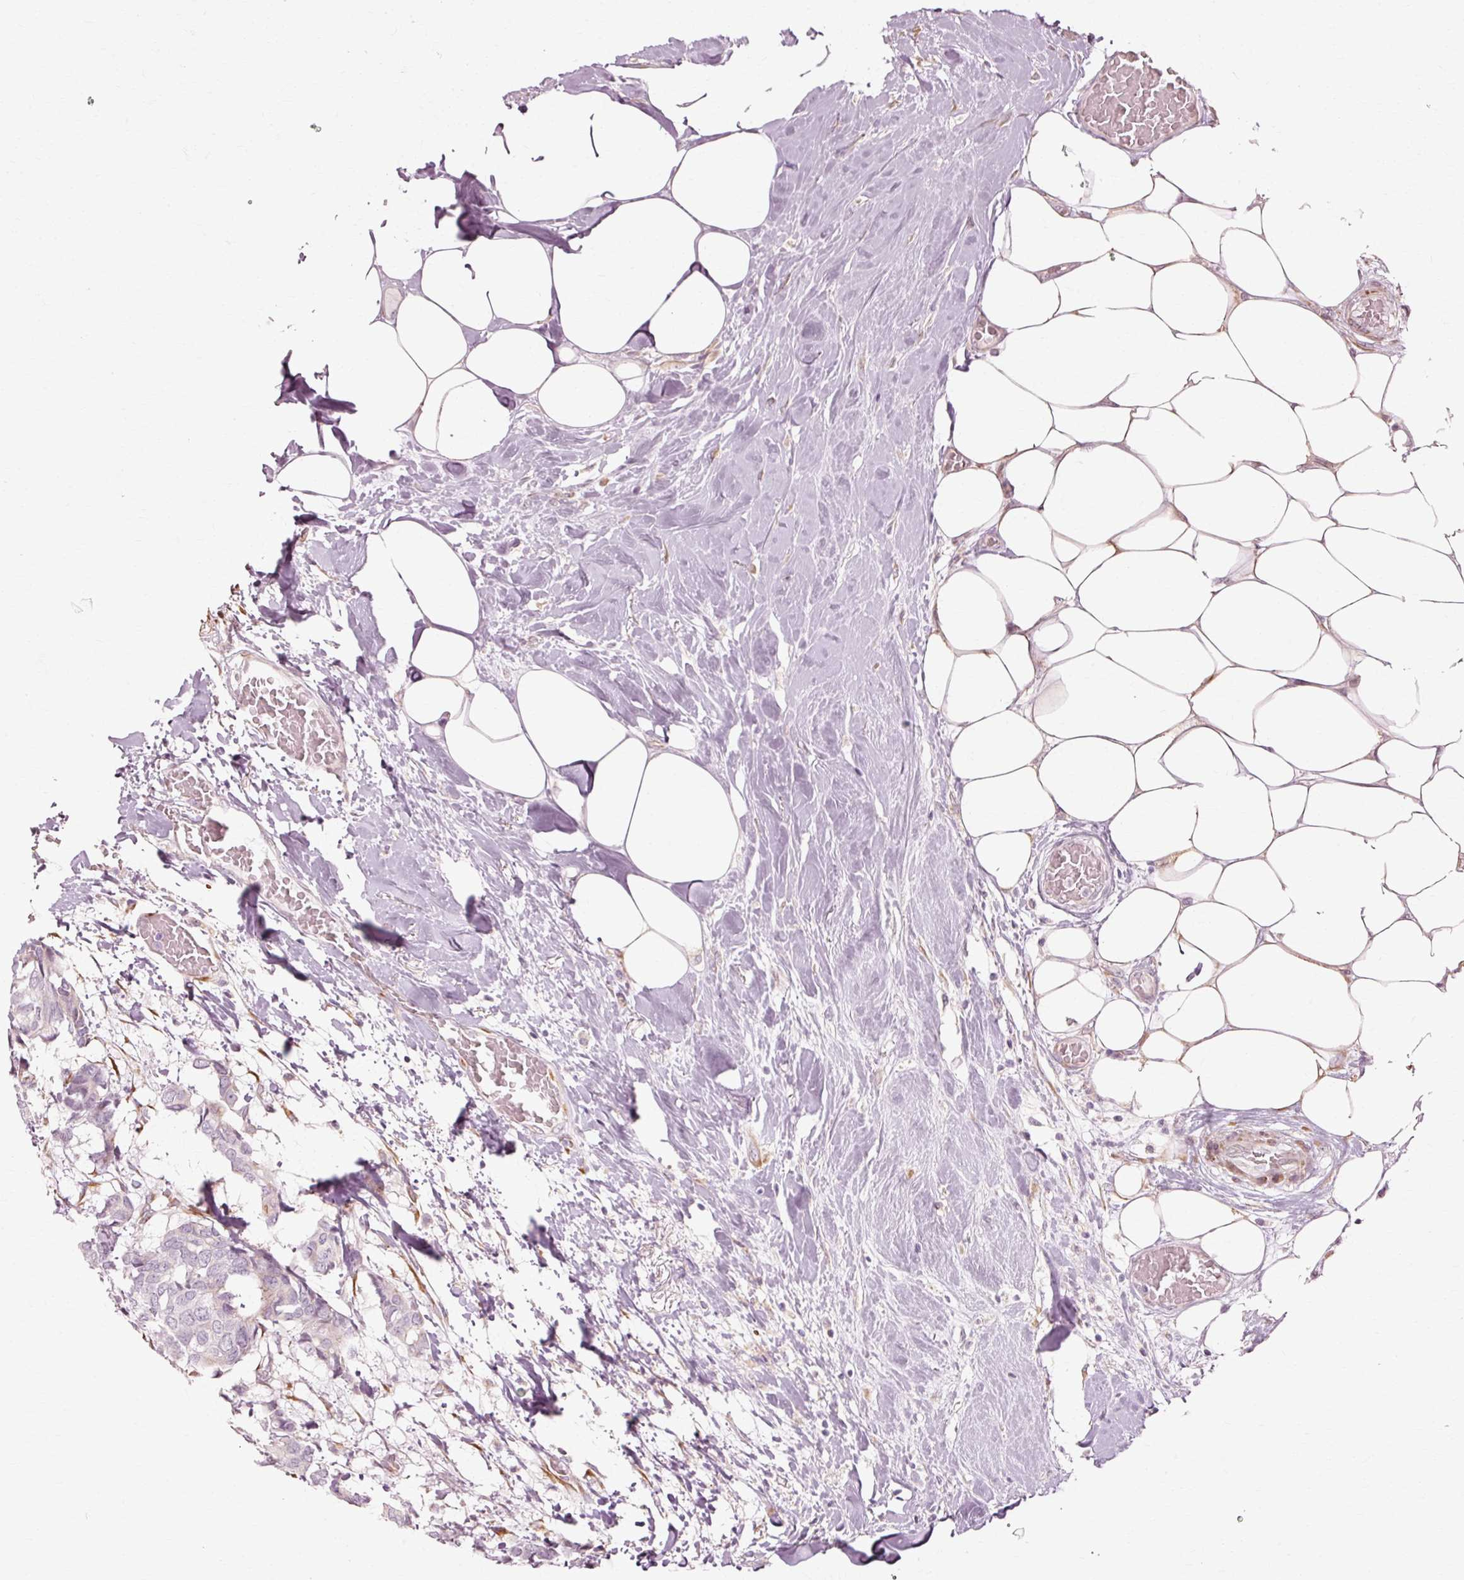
{"staining": {"intensity": "negative", "quantity": "none", "location": "none"}, "tissue": "breast cancer", "cell_type": "Tumor cells", "image_type": "cancer", "snomed": [{"axis": "morphology", "description": "Duct carcinoma"}, {"axis": "topography", "description": "Breast"}], "caption": "There is no significant staining in tumor cells of infiltrating ductal carcinoma (breast). (Immunohistochemistry (ihc), brightfield microscopy, high magnification).", "gene": "RGPD5", "patient": {"sex": "female", "age": 75}}